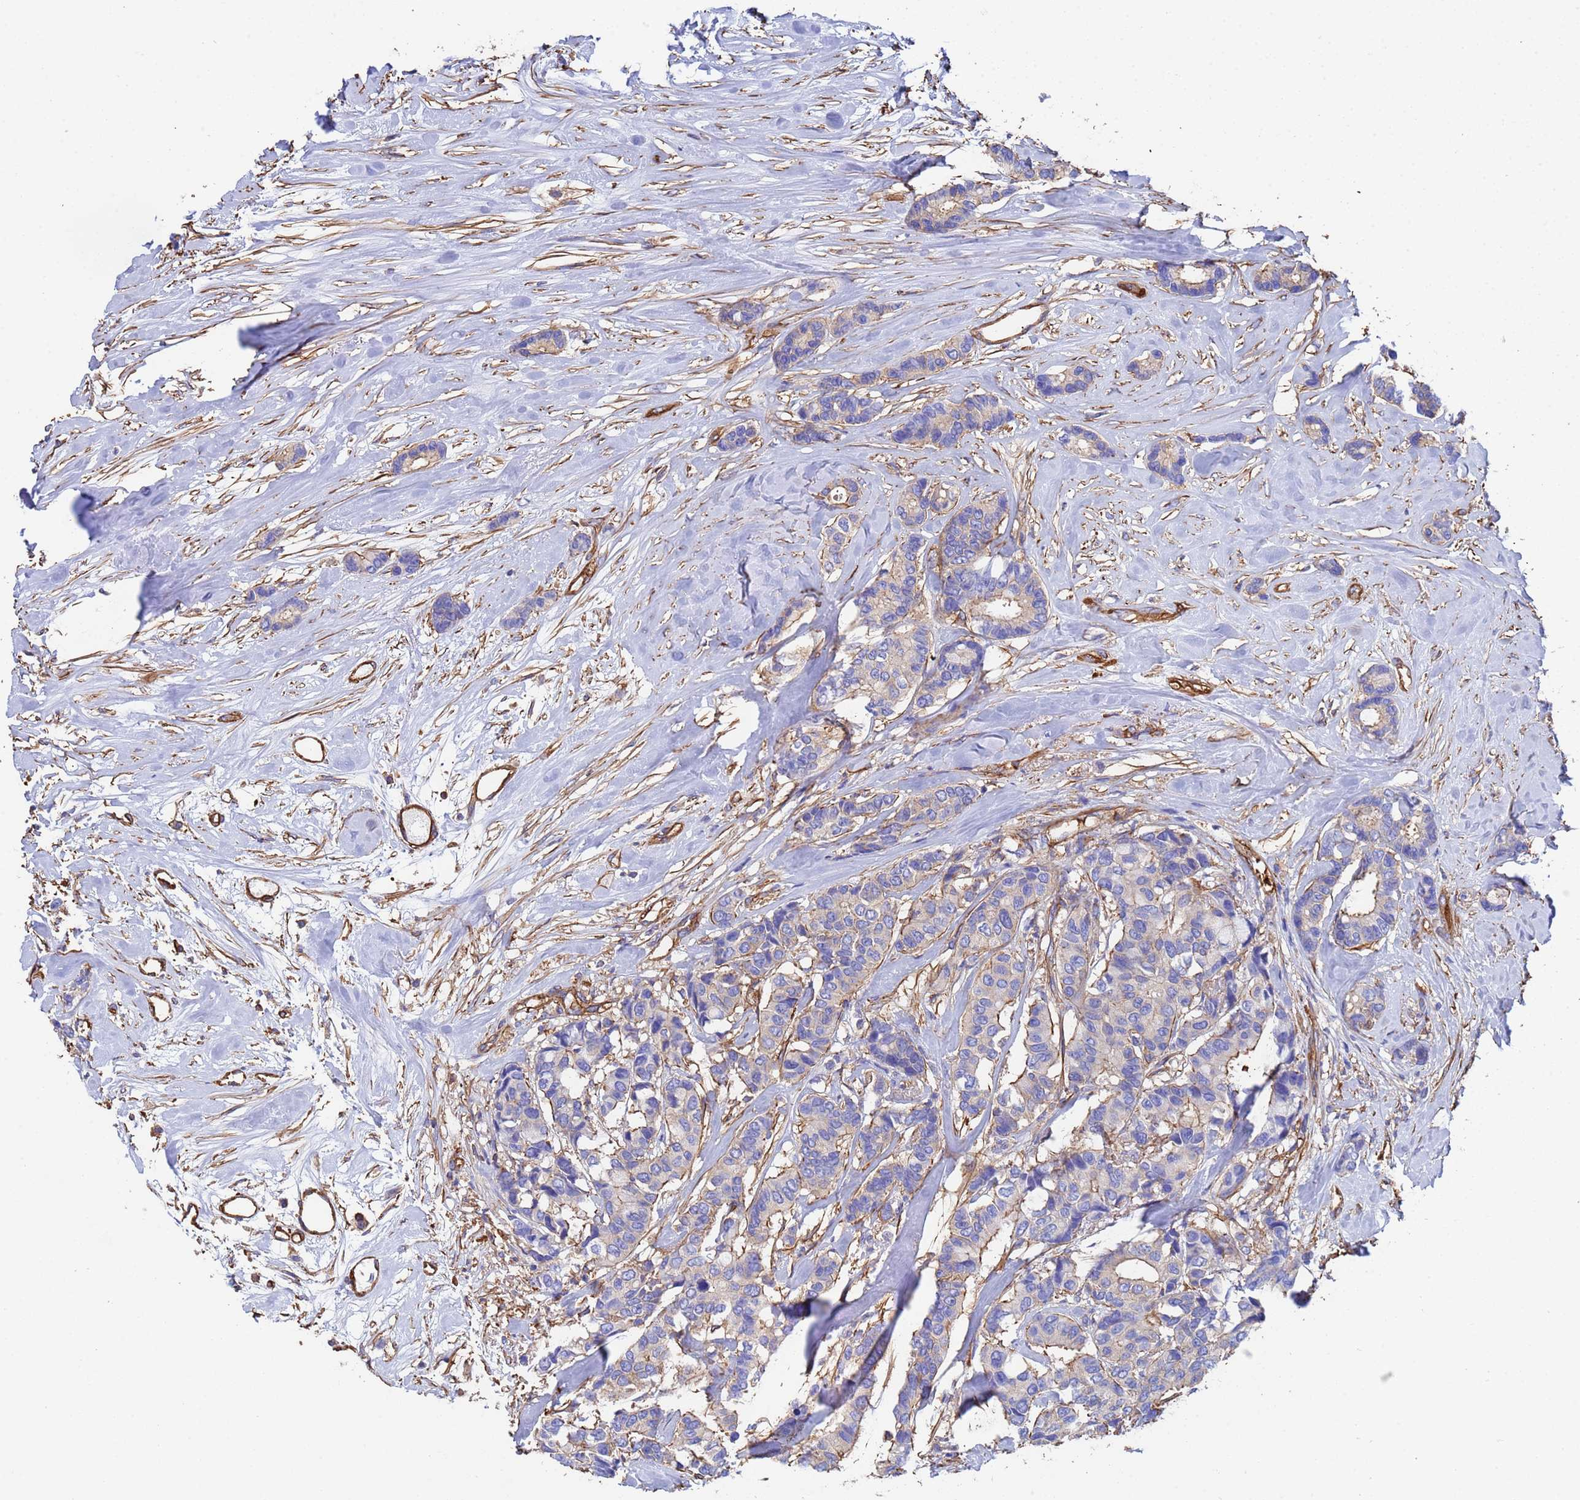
{"staining": {"intensity": "moderate", "quantity": "<25%", "location": "cytoplasmic/membranous"}, "tissue": "breast cancer", "cell_type": "Tumor cells", "image_type": "cancer", "snomed": [{"axis": "morphology", "description": "Duct carcinoma"}, {"axis": "topography", "description": "Breast"}], "caption": "Immunohistochemical staining of breast intraductal carcinoma demonstrates low levels of moderate cytoplasmic/membranous protein positivity in about <25% of tumor cells. (Stains: DAB (3,3'-diaminobenzidine) in brown, nuclei in blue, Microscopy: brightfield microscopy at high magnification).", "gene": "MYL12A", "patient": {"sex": "female", "age": 87}}